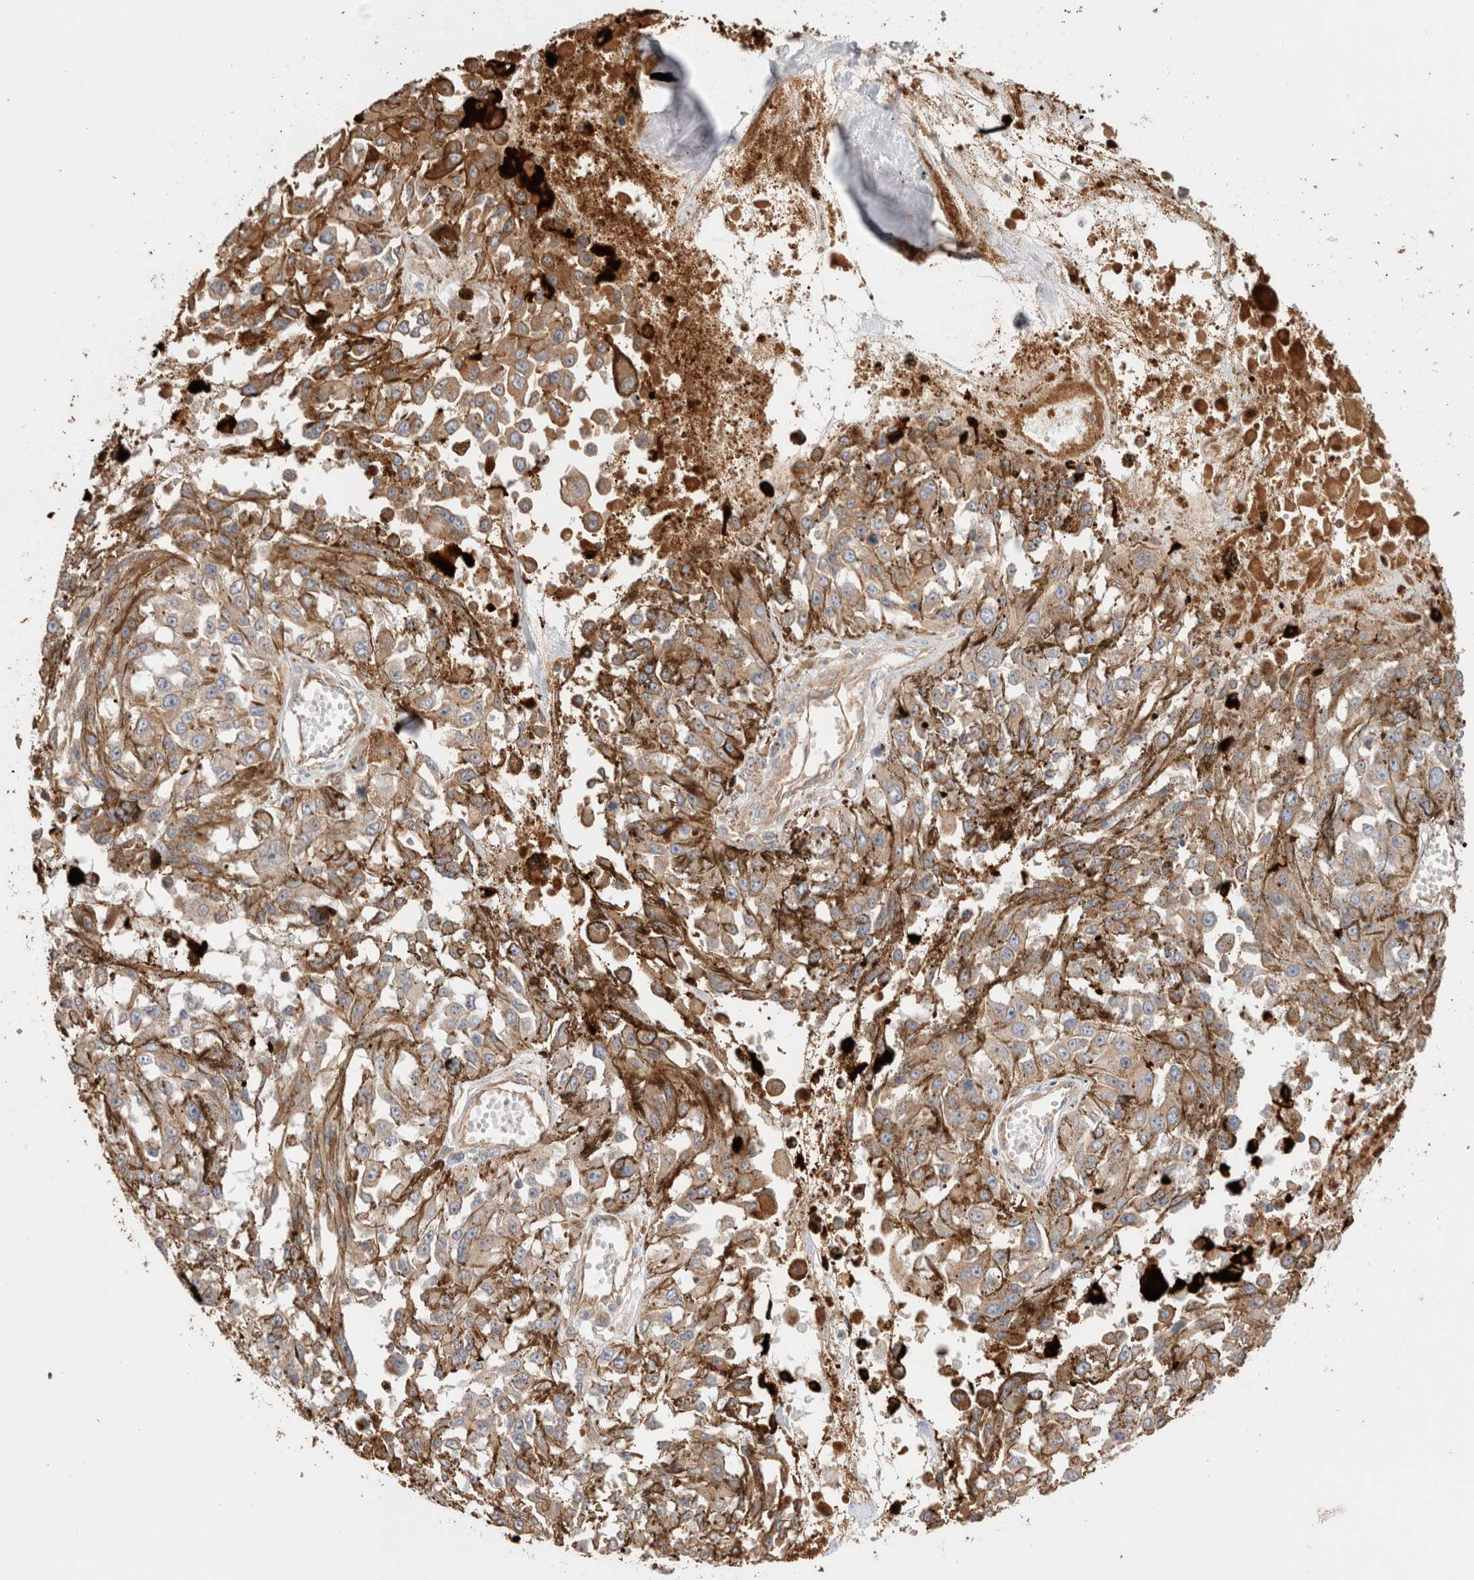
{"staining": {"intensity": "negative", "quantity": "none", "location": "none"}, "tissue": "melanoma", "cell_type": "Tumor cells", "image_type": "cancer", "snomed": [{"axis": "morphology", "description": "Malignant melanoma, Metastatic site"}, {"axis": "topography", "description": "Lymph node"}], "caption": "Photomicrograph shows no protein expression in tumor cells of malignant melanoma (metastatic site) tissue.", "gene": "PROS1", "patient": {"sex": "male", "age": 59}}